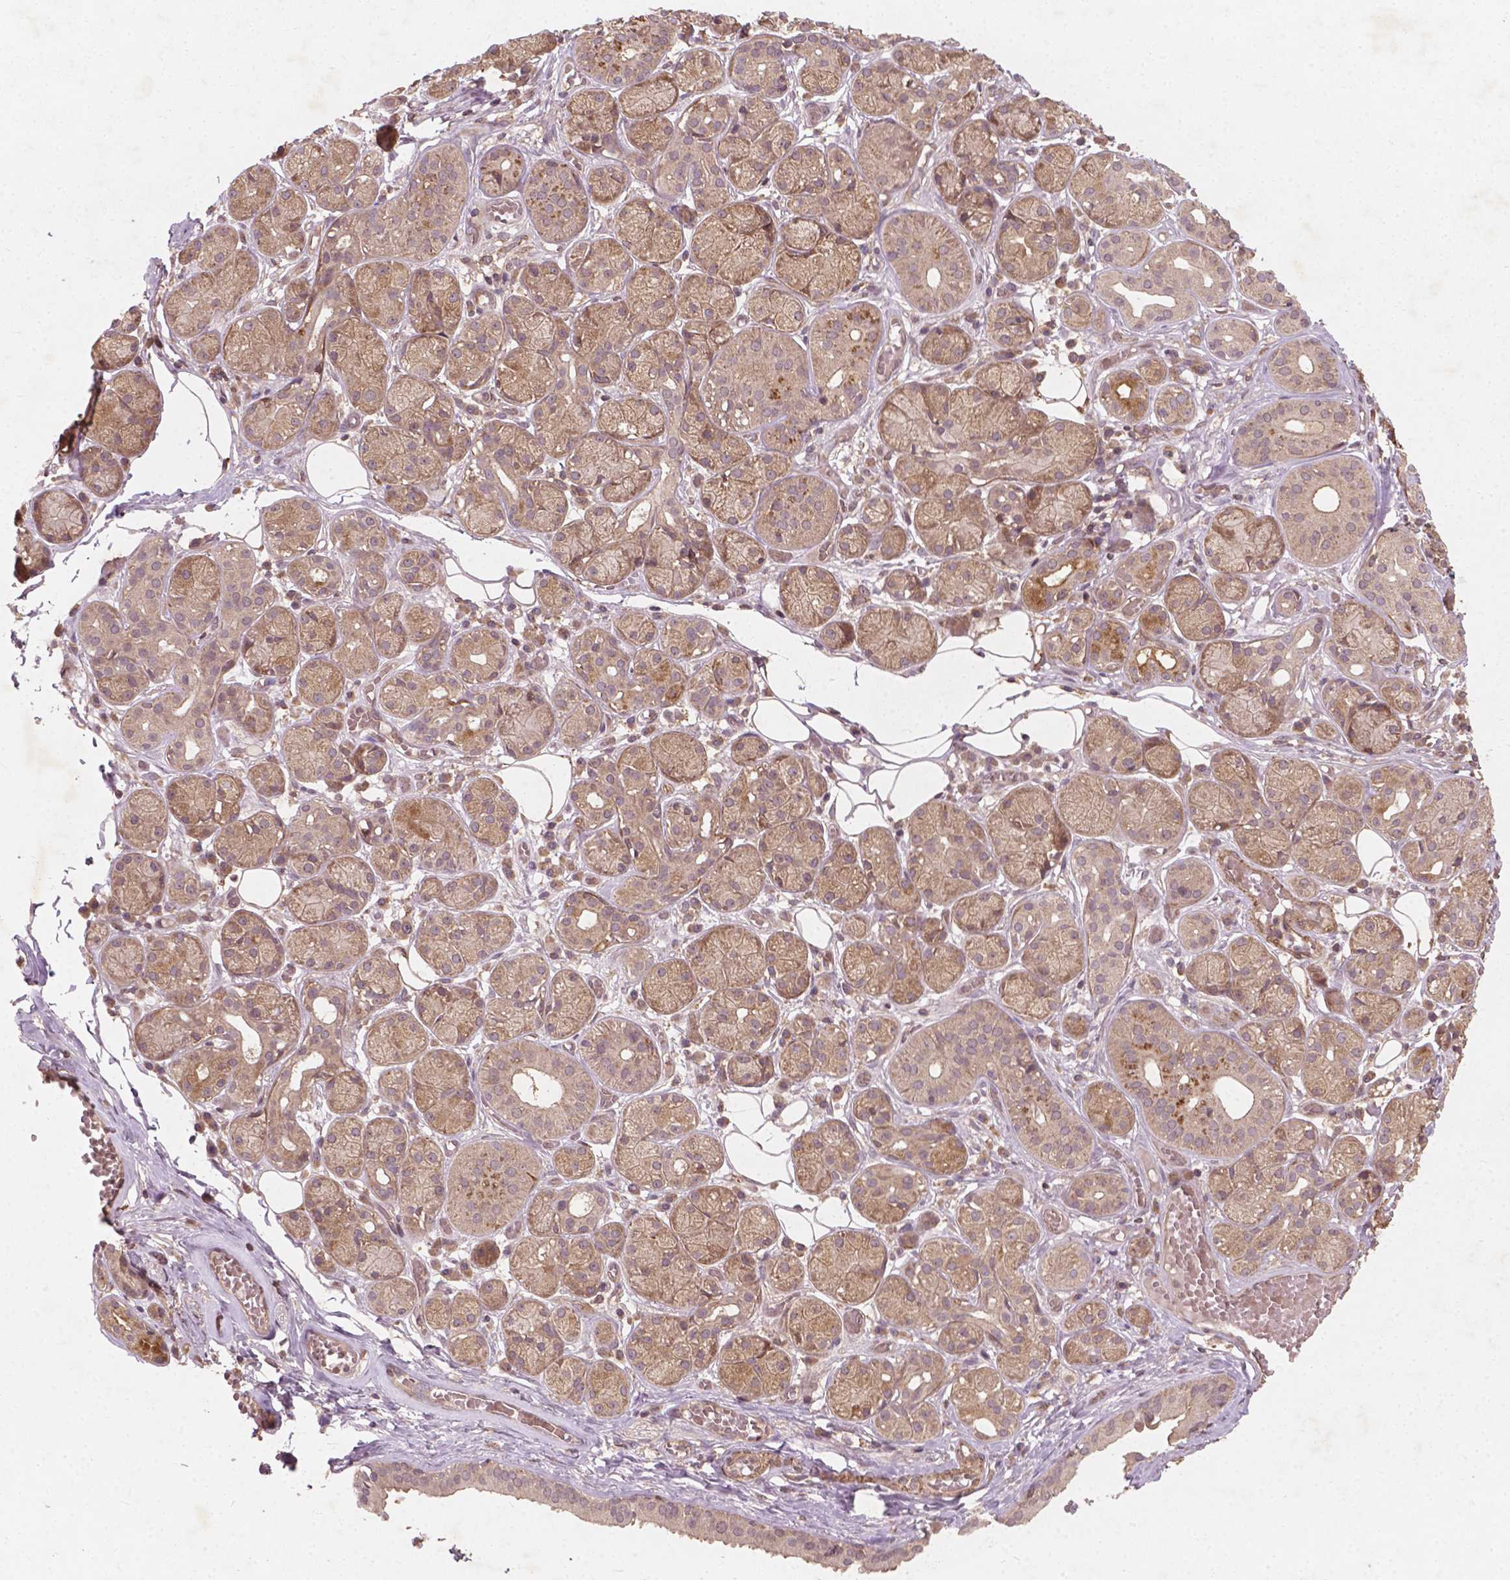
{"staining": {"intensity": "weak", "quantity": ">75%", "location": "cytoplasmic/membranous"}, "tissue": "salivary gland", "cell_type": "Glandular cells", "image_type": "normal", "snomed": [{"axis": "morphology", "description": "Normal tissue, NOS"}, {"axis": "topography", "description": "Salivary gland"}, {"axis": "topography", "description": "Peripheral nerve tissue"}], "caption": "IHC image of unremarkable salivary gland stained for a protein (brown), which displays low levels of weak cytoplasmic/membranous expression in approximately >75% of glandular cells.", "gene": "CYFIP1", "patient": {"sex": "male", "age": 71}}